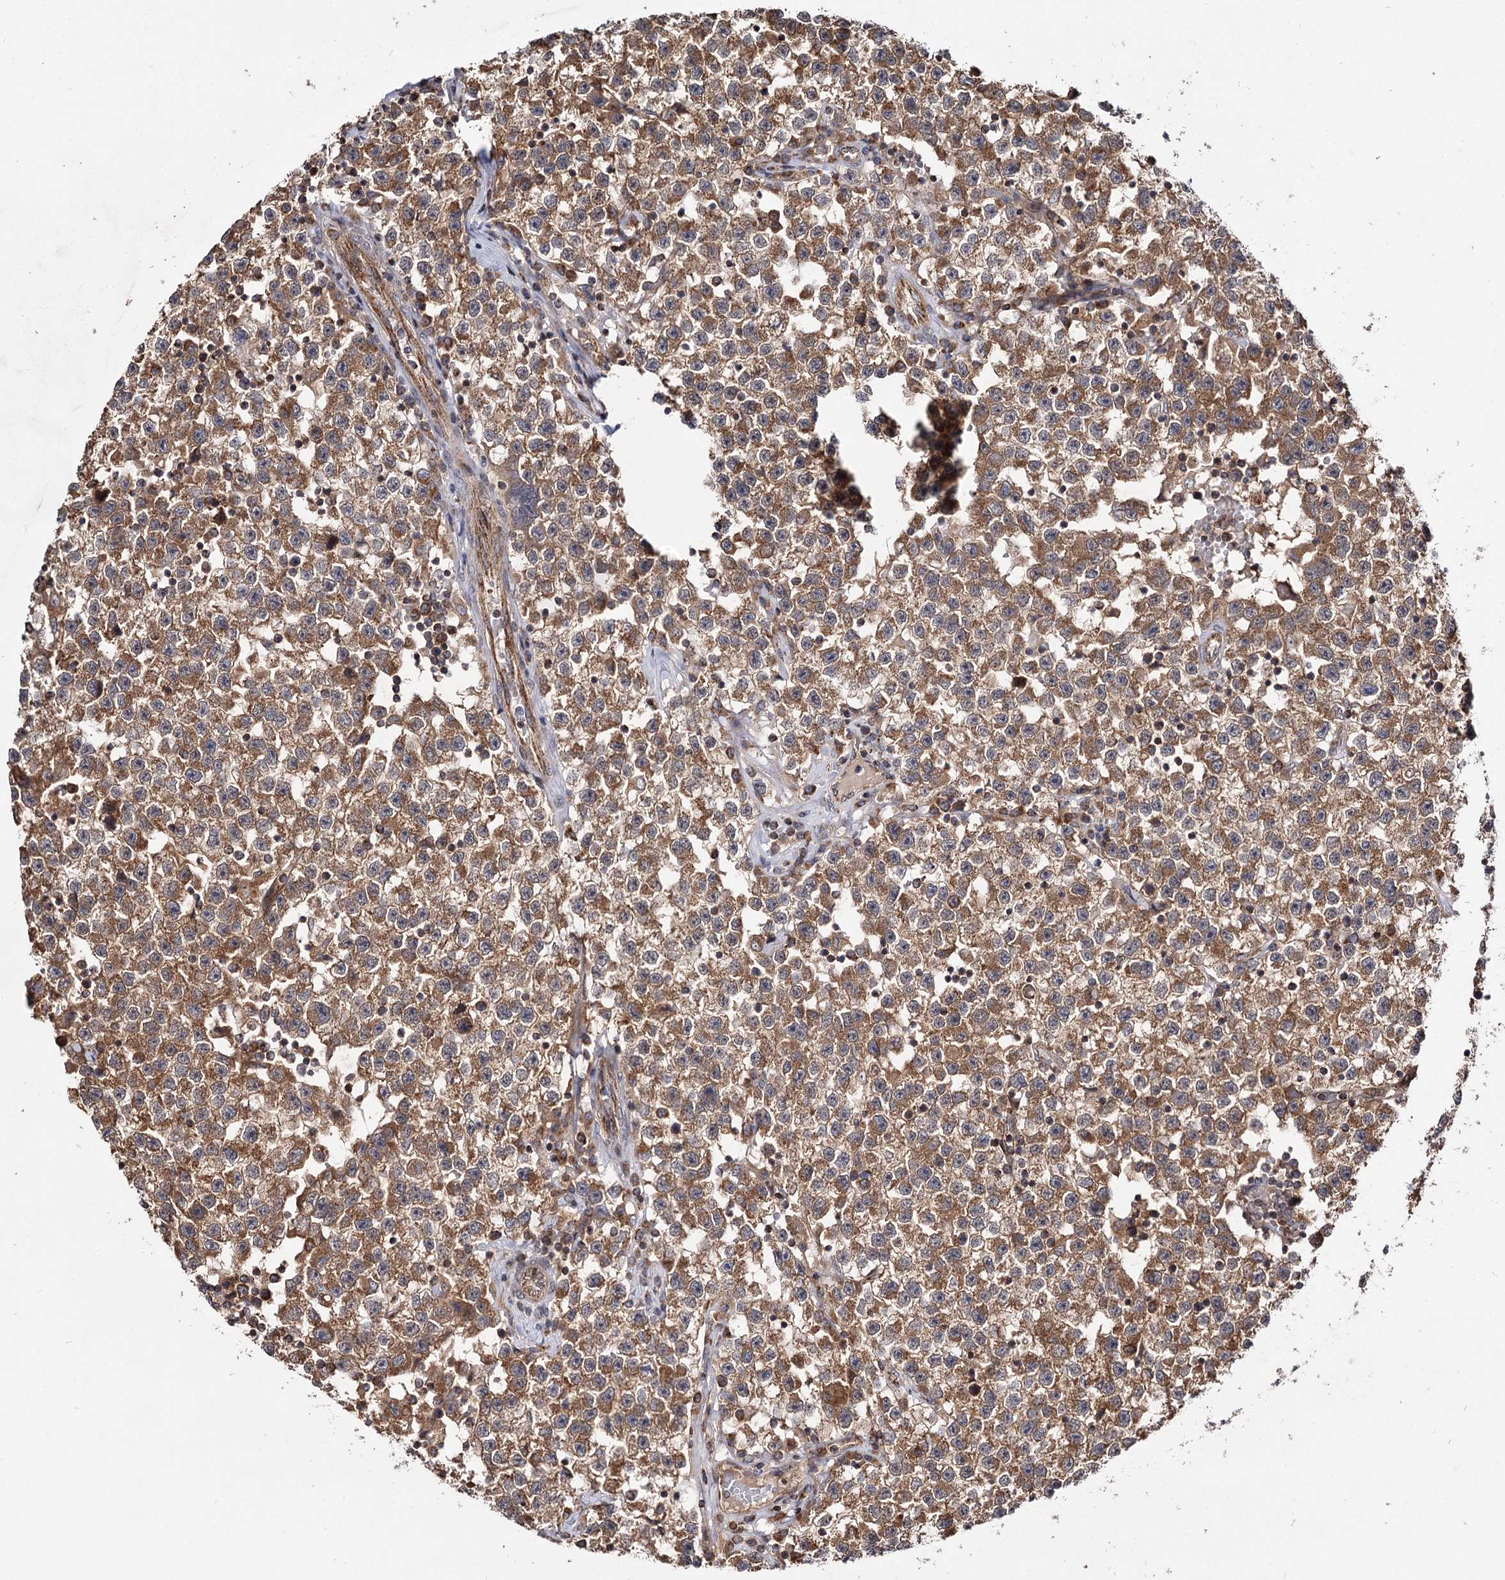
{"staining": {"intensity": "moderate", "quantity": ">75%", "location": "cytoplasmic/membranous"}, "tissue": "testis cancer", "cell_type": "Tumor cells", "image_type": "cancer", "snomed": [{"axis": "morphology", "description": "Seminoma, NOS"}, {"axis": "topography", "description": "Testis"}], "caption": "The histopathology image reveals staining of seminoma (testis), revealing moderate cytoplasmic/membranous protein positivity (brown color) within tumor cells.", "gene": "CEP76", "patient": {"sex": "male", "age": 22}}